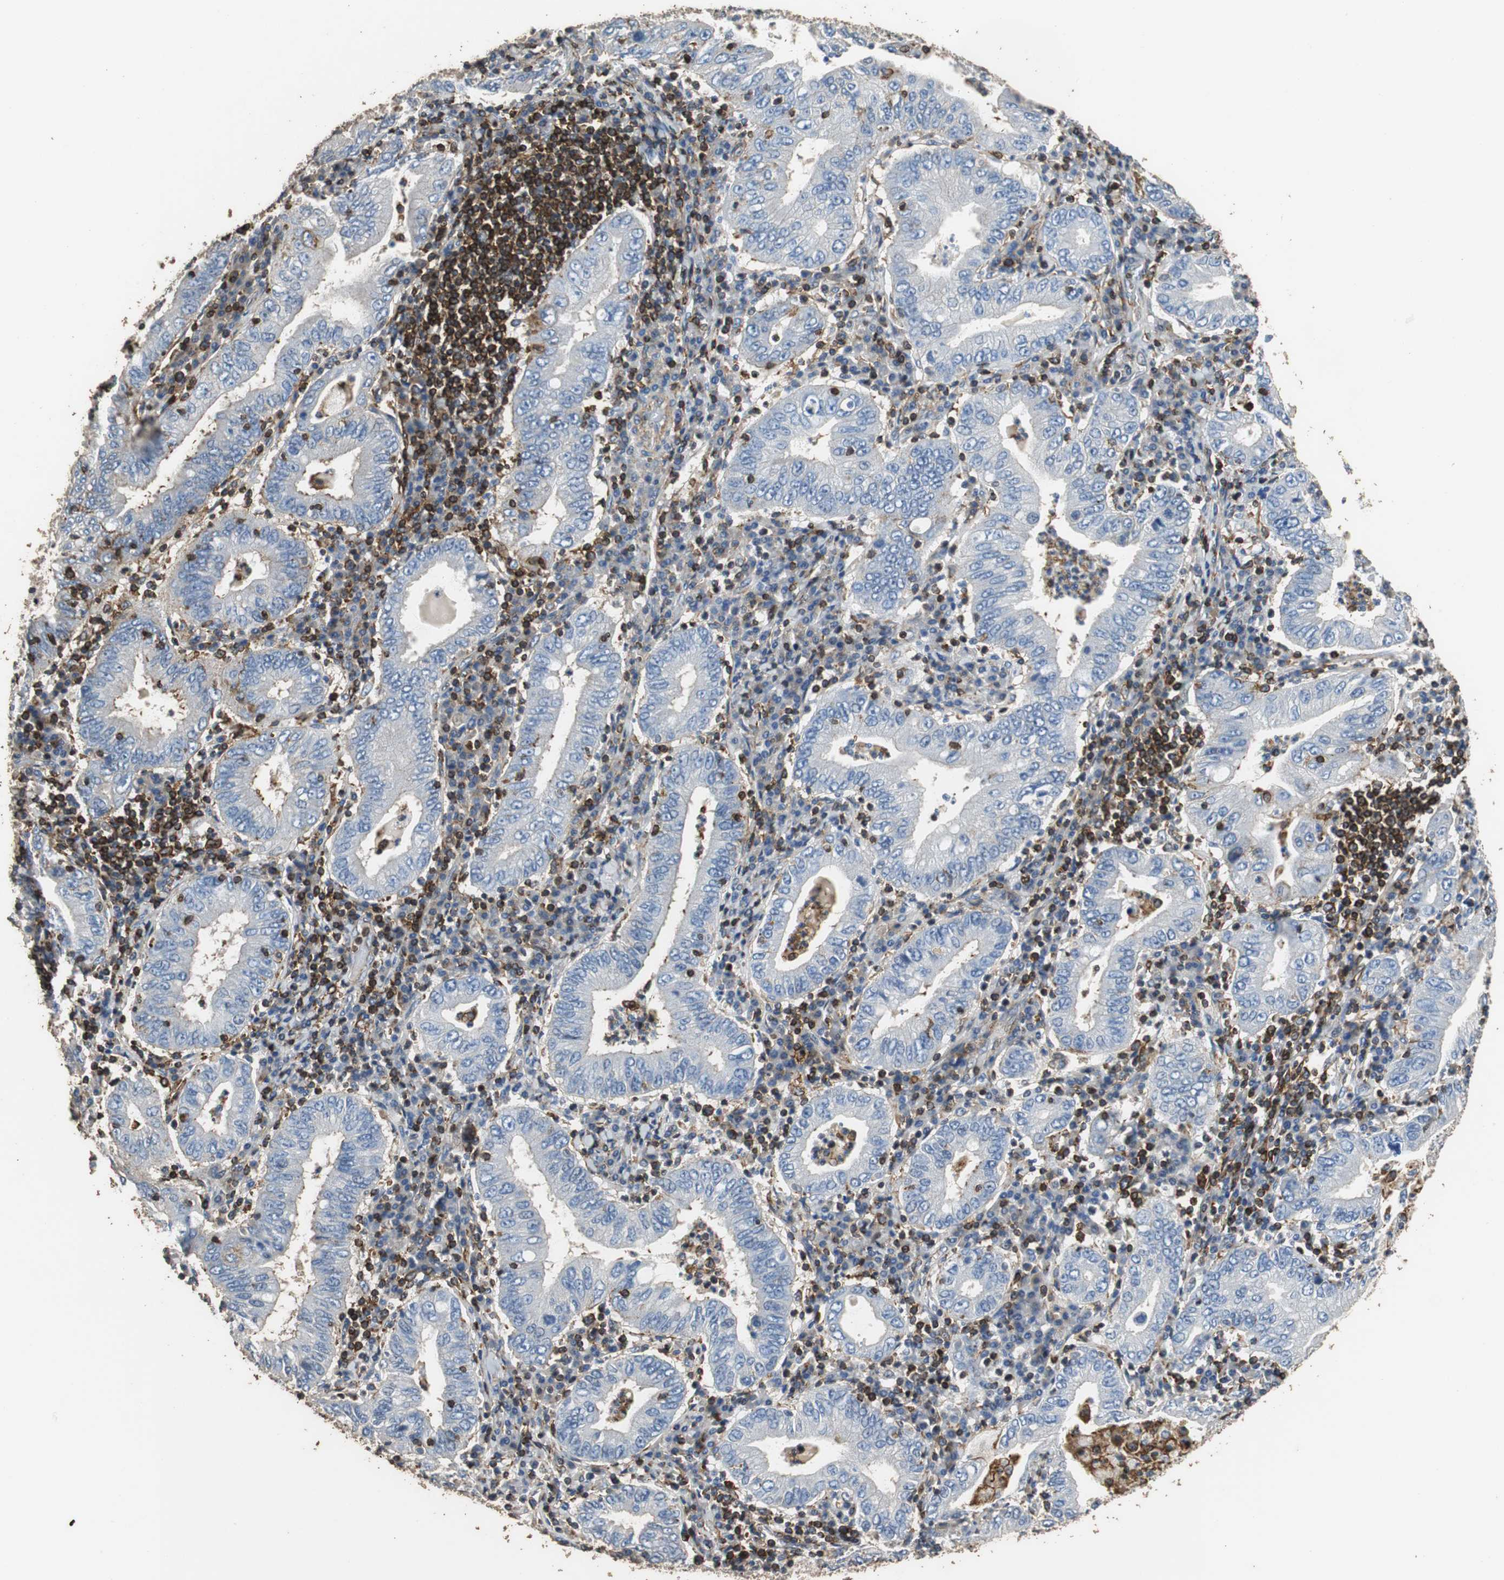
{"staining": {"intensity": "negative", "quantity": "none", "location": "none"}, "tissue": "stomach cancer", "cell_type": "Tumor cells", "image_type": "cancer", "snomed": [{"axis": "morphology", "description": "Normal tissue, NOS"}, {"axis": "morphology", "description": "Adenocarcinoma, NOS"}, {"axis": "topography", "description": "Esophagus"}, {"axis": "topography", "description": "Stomach, upper"}, {"axis": "topography", "description": "Peripheral nerve tissue"}], "caption": "Image shows no significant protein positivity in tumor cells of adenocarcinoma (stomach).", "gene": "PRKRA", "patient": {"sex": "male", "age": 62}}